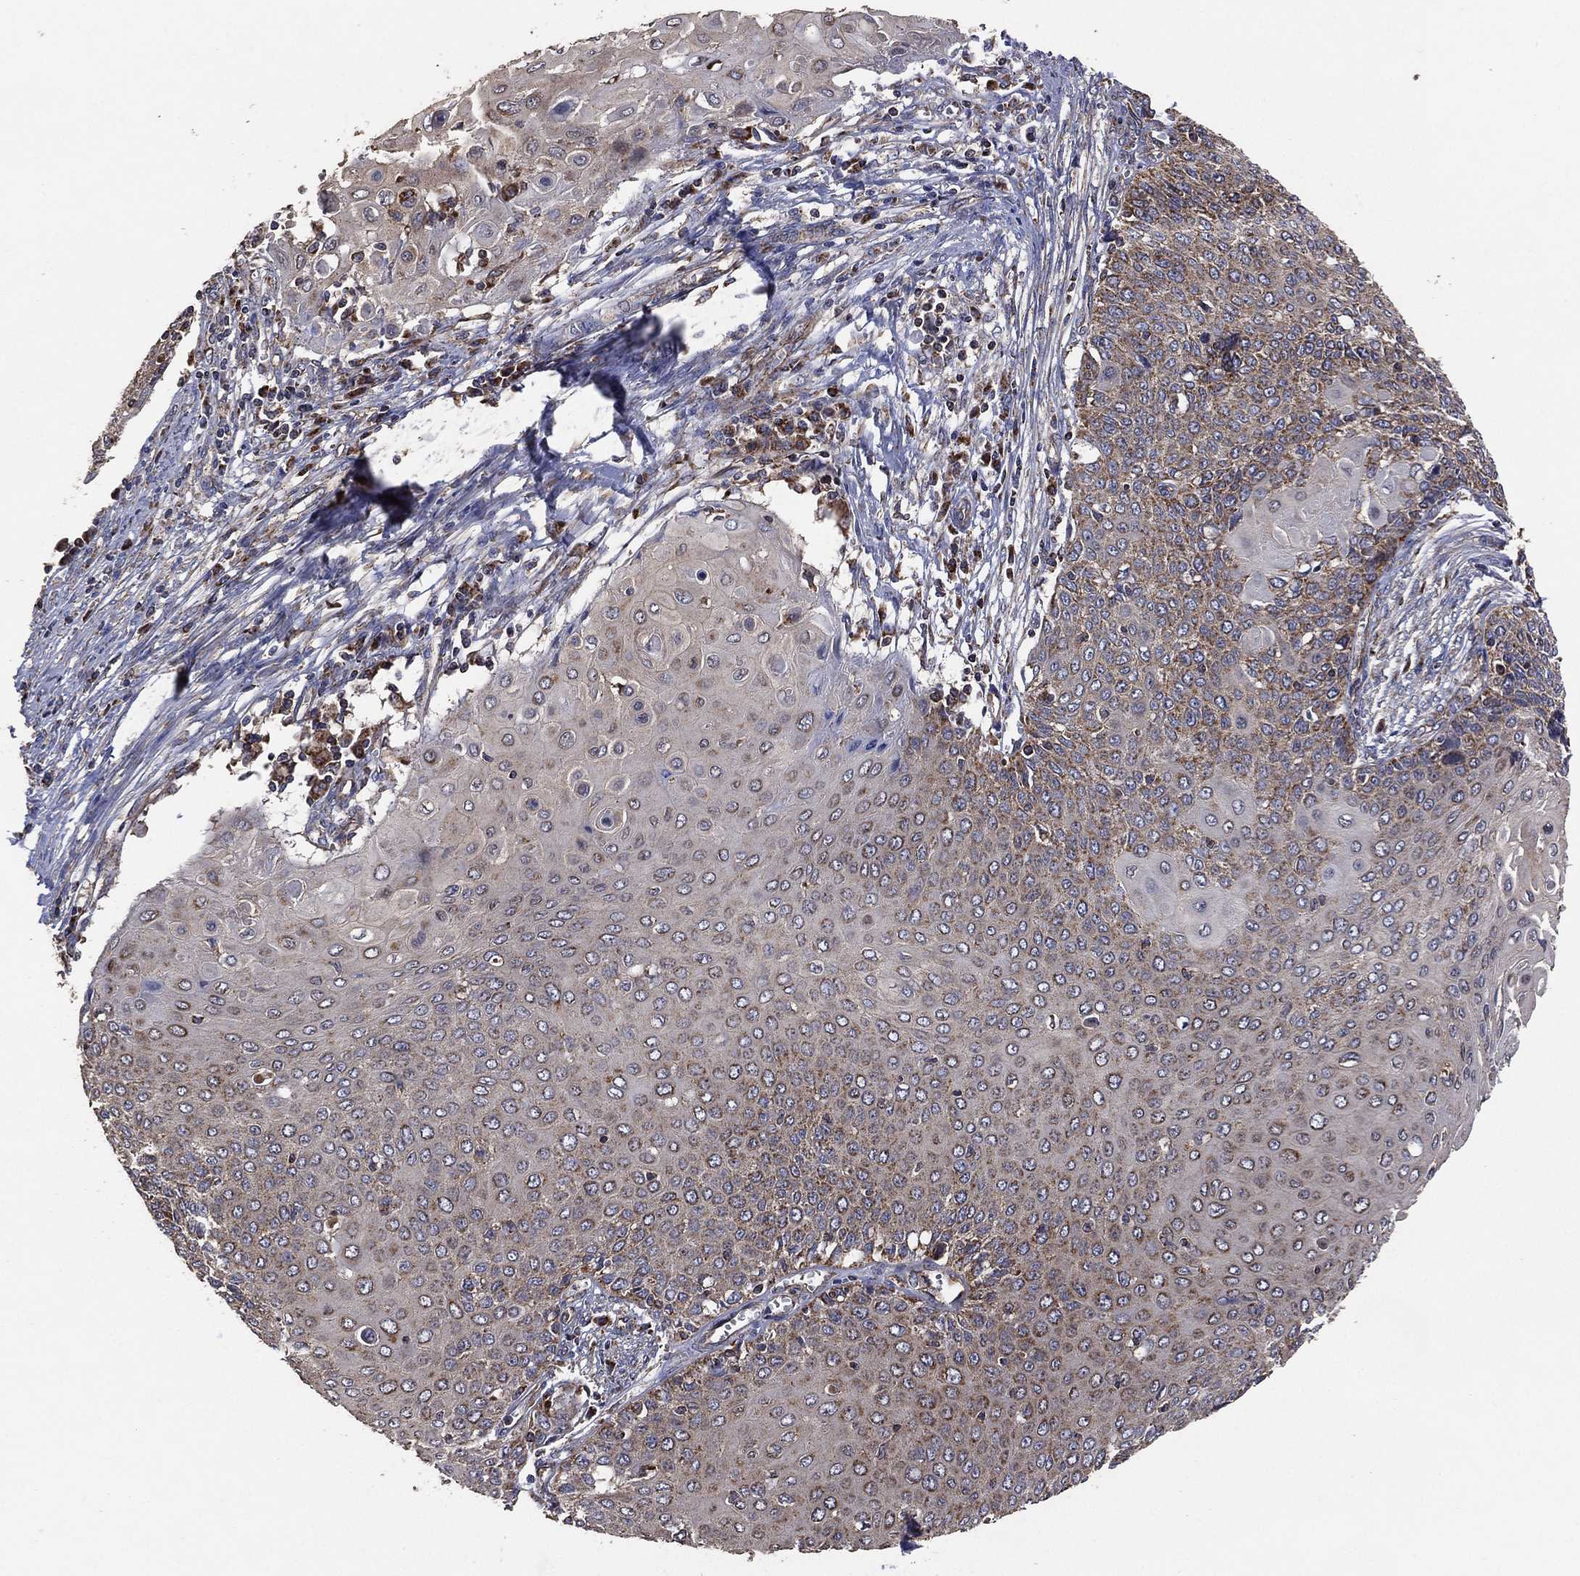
{"staining": {"intensity": "moderate", "quantity": "<25%", "location": "cytoplasmic/membranous"}, "tissue": "cervical cancer", "cell_type": "Tumor cells", "image_type": "cancer", "snomed": [{"axis": "morphology", "description": "Squamous cell carcinoma, NOS"}, {"axis": "topography", "description": "Cervix"}], "caption": "Cervical squamous cell carcinoma stained for a protein reveals moderate cytoplasmic/membranous positivity in tumor cells.", "gene": "LIMD1", "patient": {"sex": "female", "age": 39}}